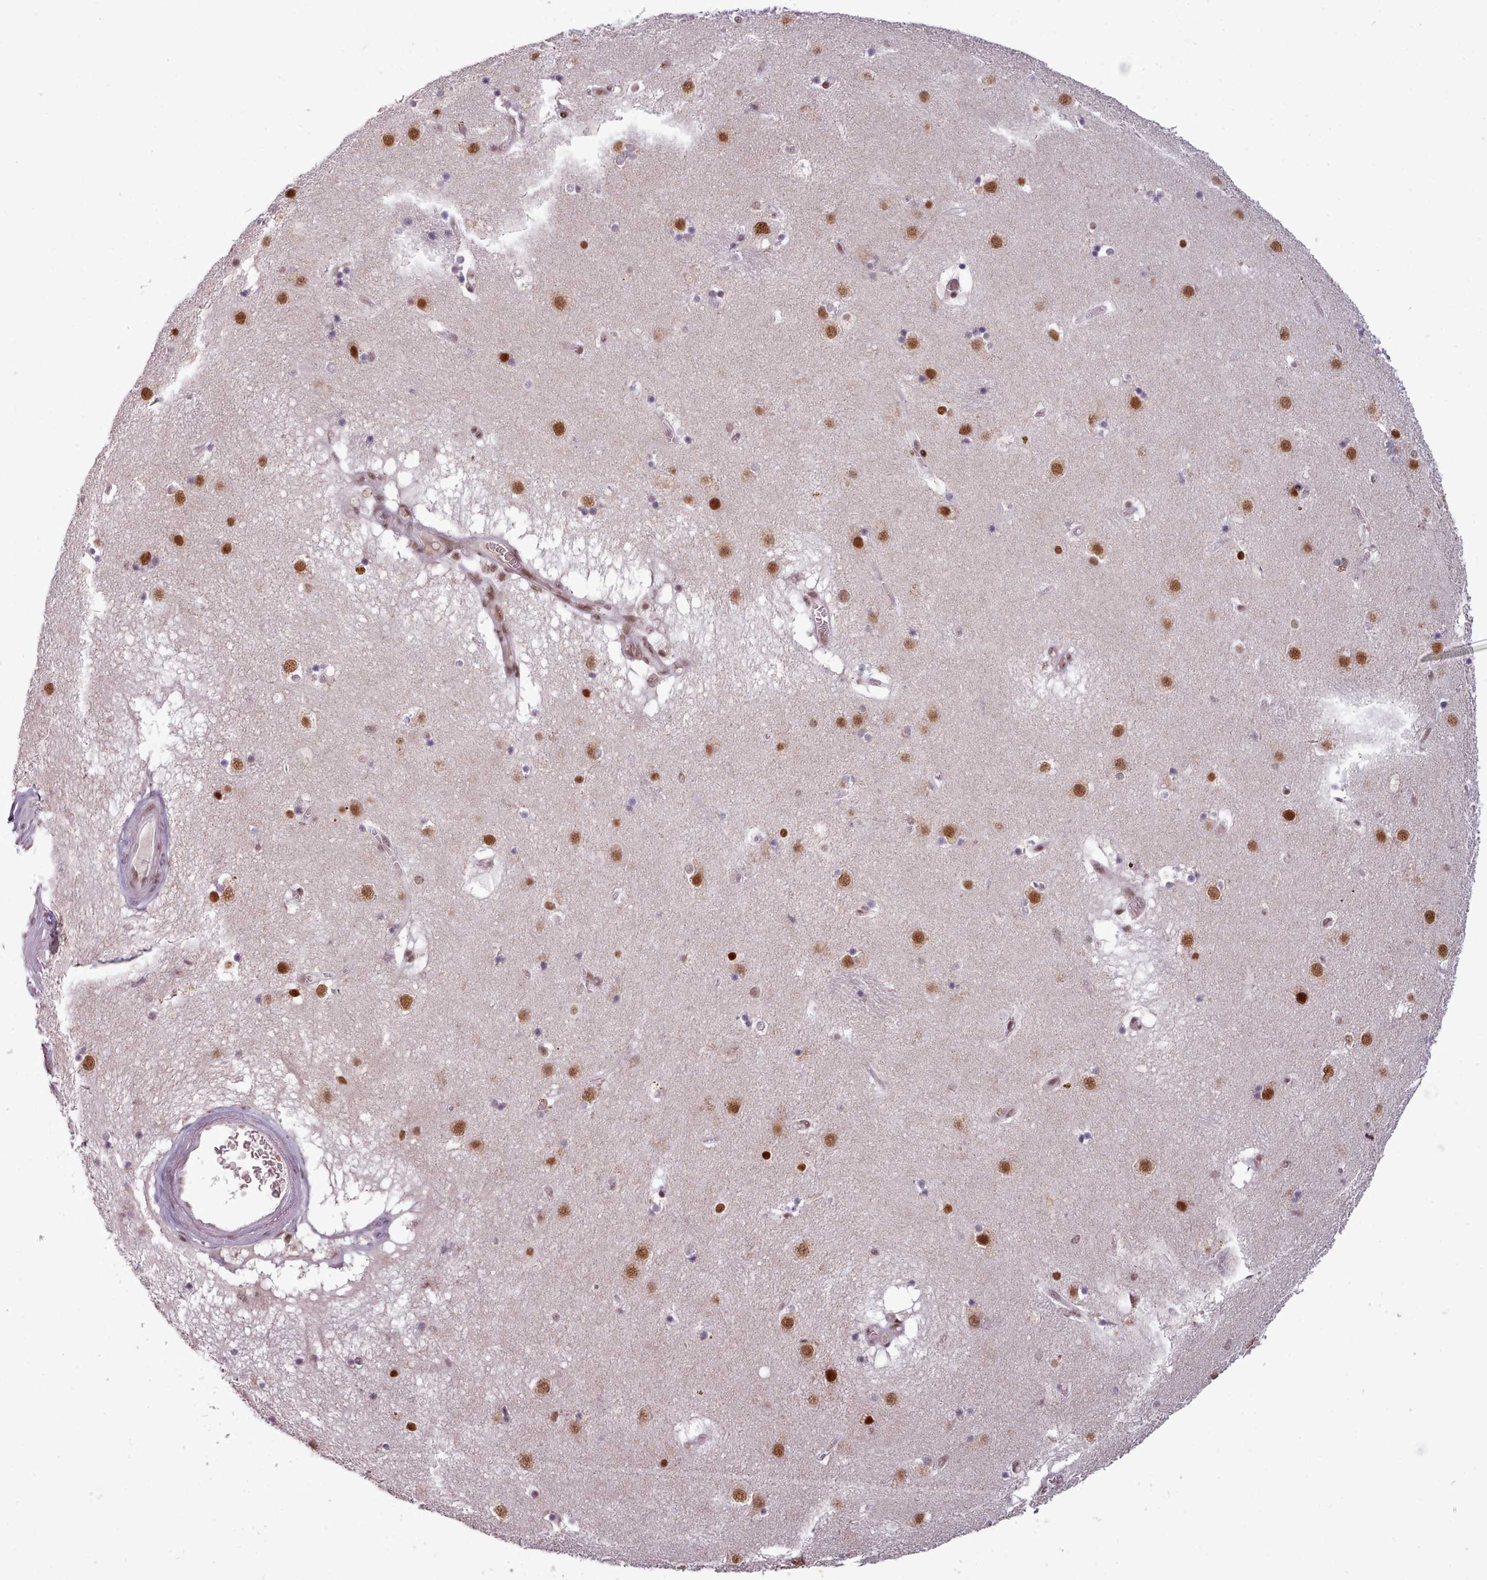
{"staining": {"intensity": "strong", "quantity": "<25%", "location": "nuclear"}, "tissue": "caudate", "cell_type": "Glial cells", "image_type": "normal", "snomed": [{"axis": "morphology", "description": "Normal tissue, NOS"}, {"axis": "topography", "description": "Lateral ventricle wall"}], "caption": "Immunohistochemical staining of normal human caudate demonstrates <25% levels of strong nuclear protein positivity in about <25% of glial cells.", "gene": "SRSF9", "patient": {"sex": "male", "age": 70}}